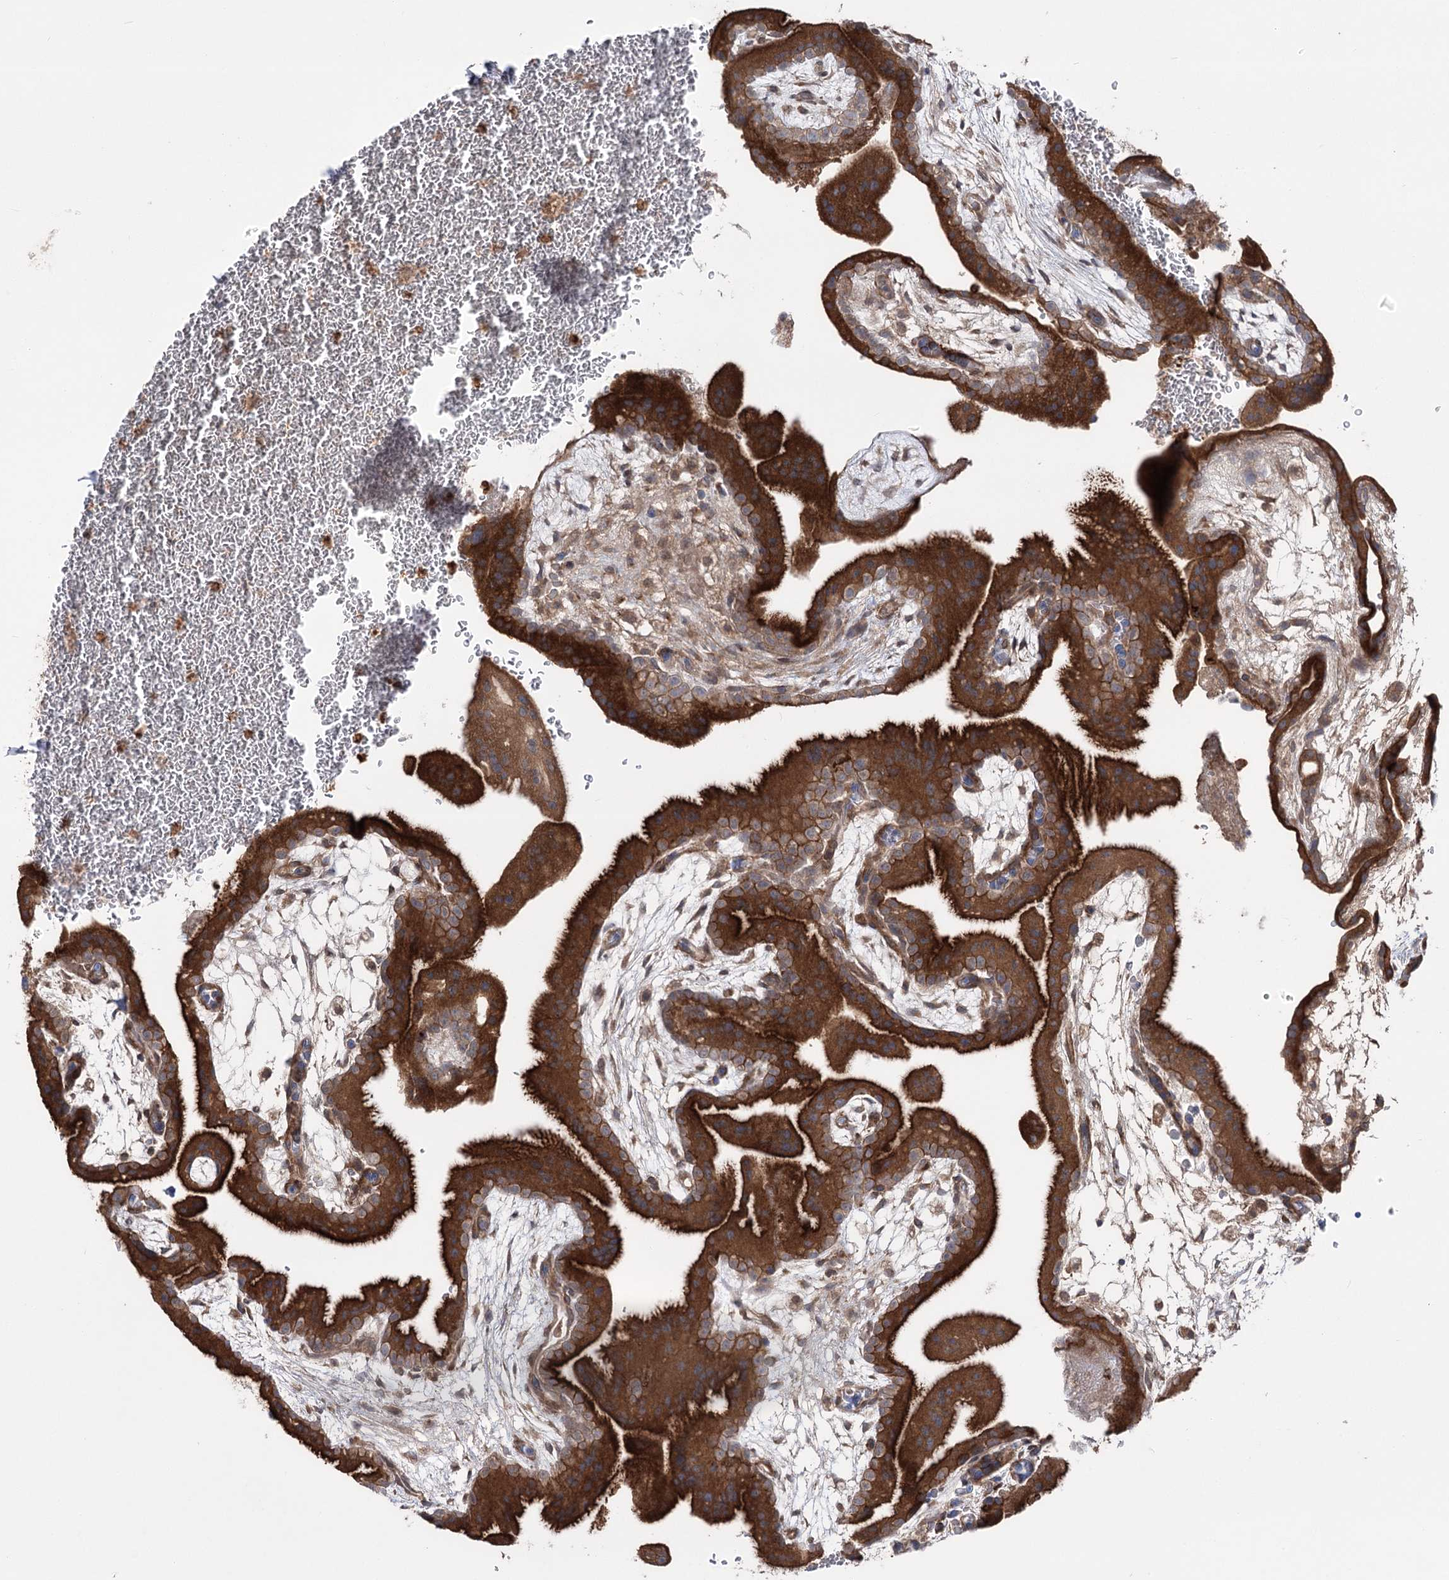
{"staining": {"intensity": "moderate", "quantity": ">75%", "location": "cytoplasmic/membranous"}, "tissue": "placenta", "cell_type": "Decidual cells", "image_type": "normal", "snomed": [{"axis": "morphology", "description": "Normal tissue, NOS"}, {"axis": "topography", "description": "Placenta"}], "caption": "The histopathology image exhibits staining of normal placenta, revealing moderate cytoplasmic/membranous protein positivity (brown color) within decidual cells.", "gene": "PLEKHA5", "patient": {"sex": "female", "age": 35}}